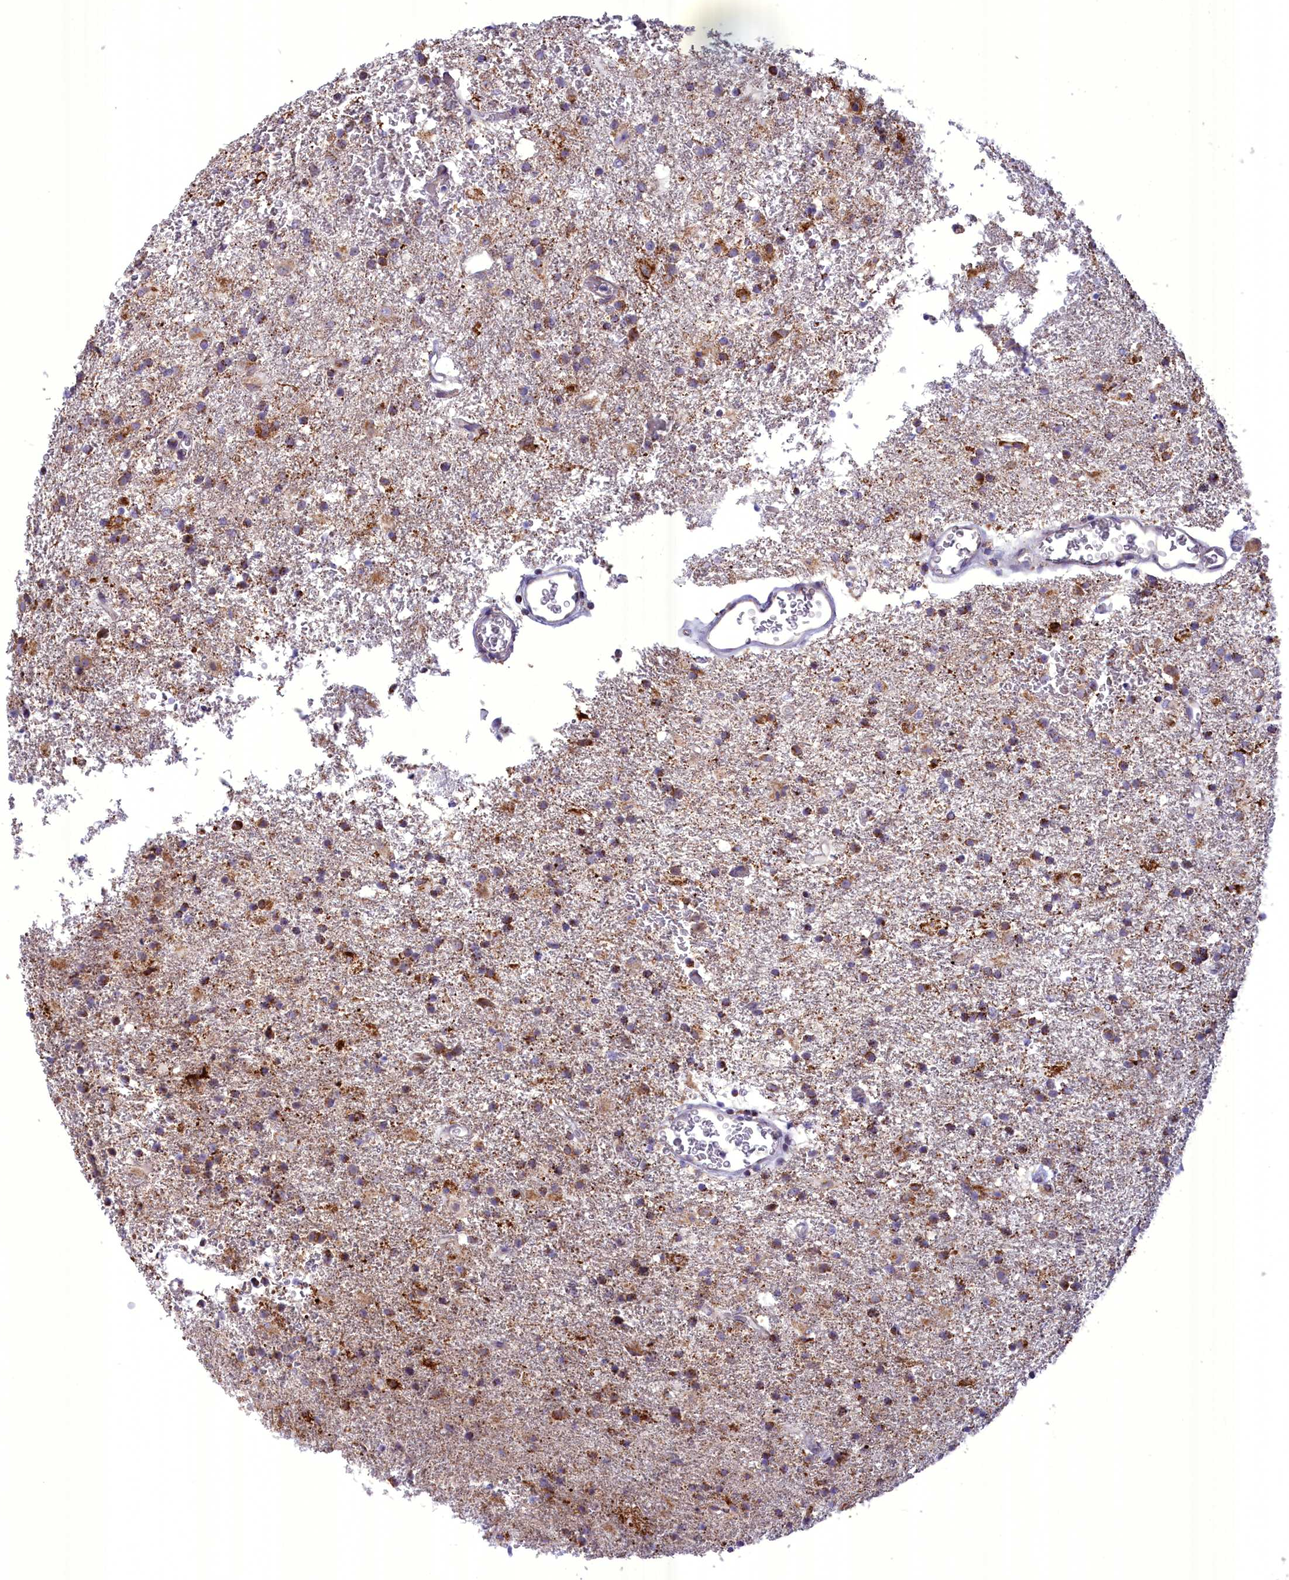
{"staining": {"intensity": "moderate", "quantity": "25%-75%", "location": "cytoplasmic/membranous"}, "tissue": "glioma", "cell_type": "Tumor cells", "image_type": "cancer", "snomed": [{"axis": "morphology", "description": "Glioma, malignant, Low grade"}, {"axis": "topography", "description": "Brain"}], "caption": "DAB immunohistochemical staining of glioma displays moderate cytoplasmic/membranous protein expression in about 25%-75% of tumor cells.", "gene": "FAM149B1", "patient": {"sex": "male", "age": 65}}